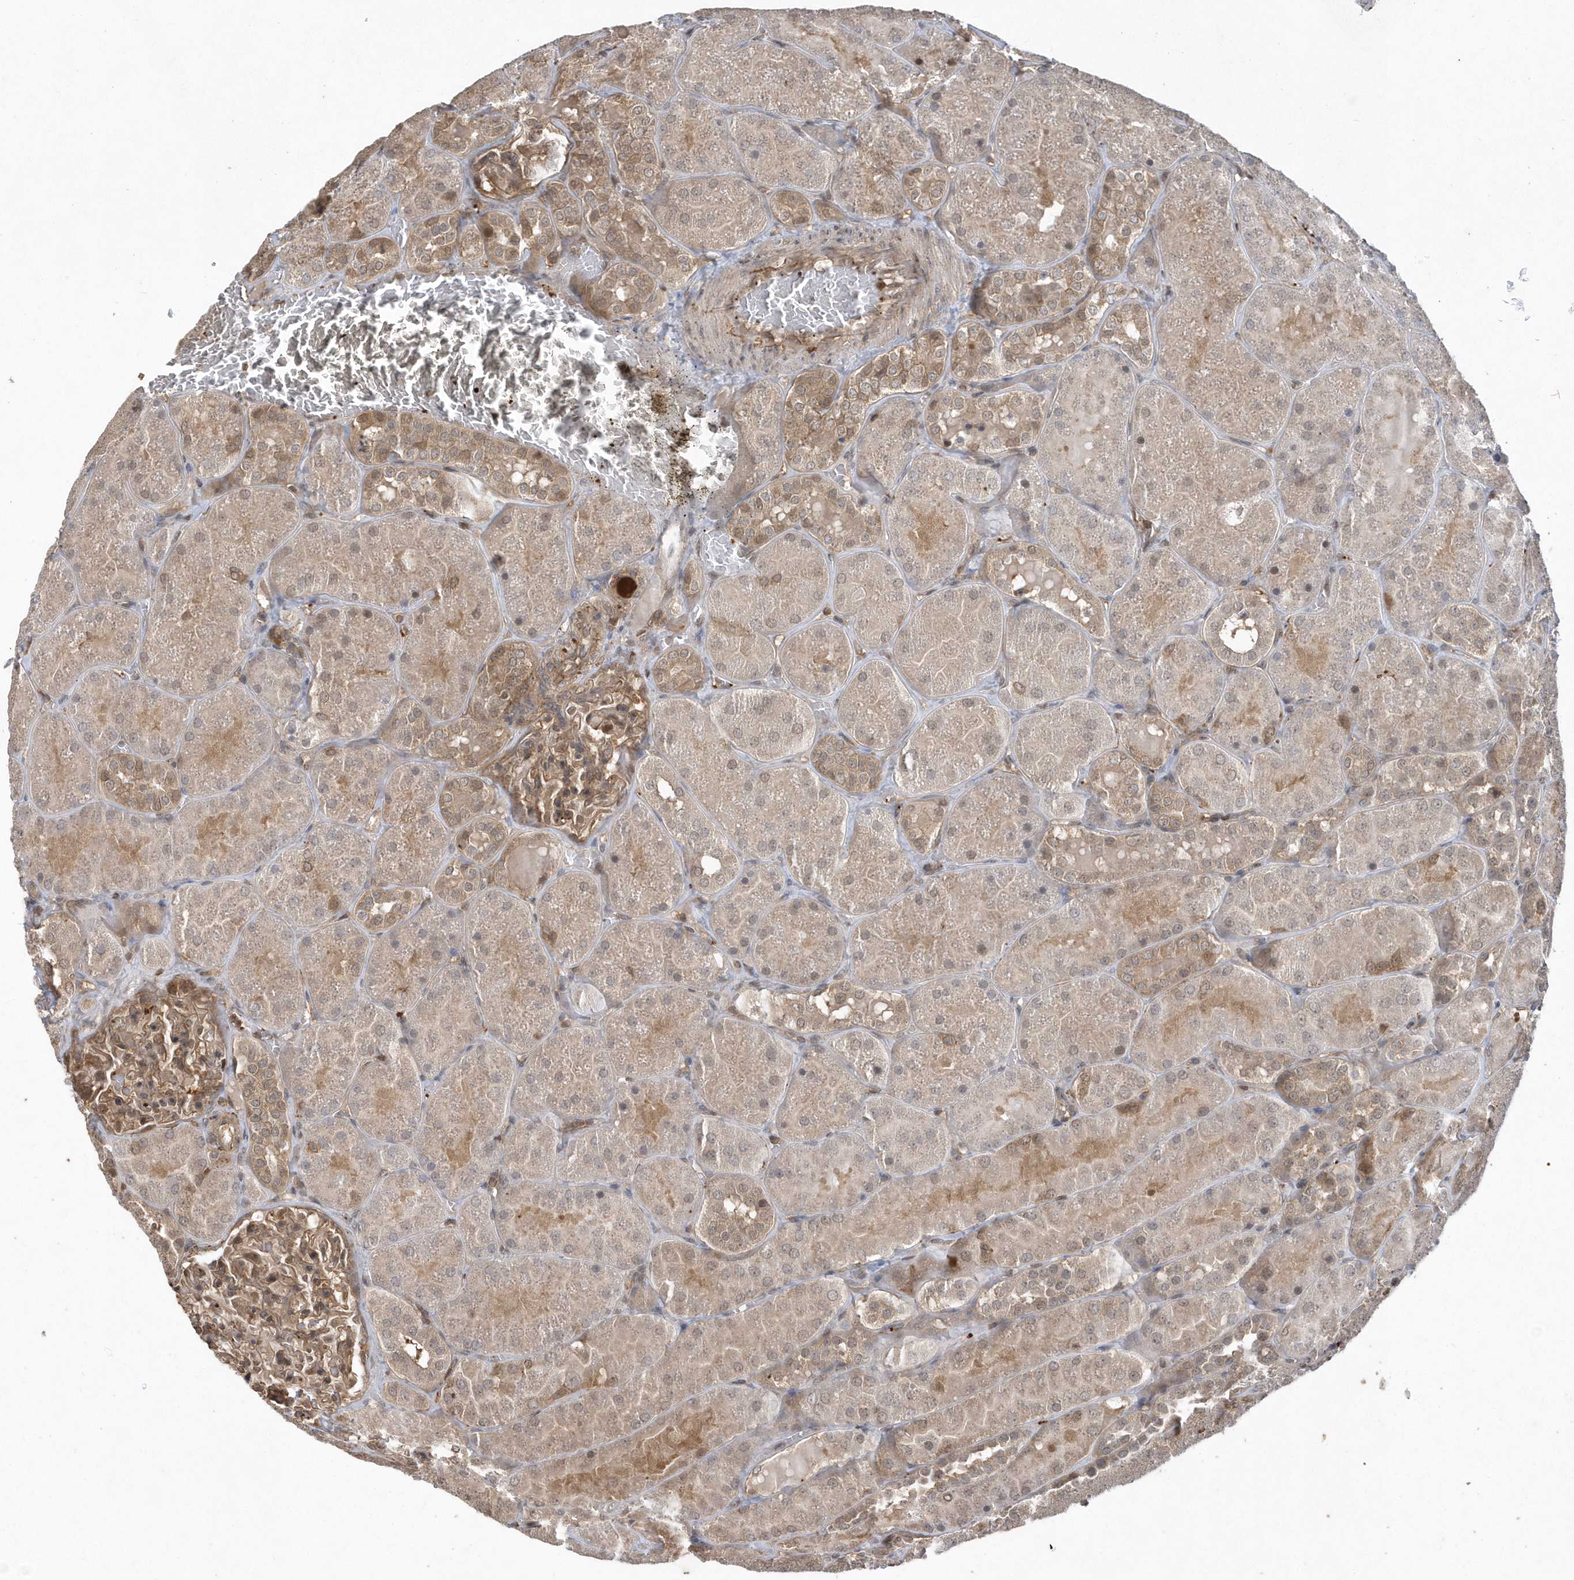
{"staining": {"intensity": "moderate", "quantity": ">75%", "location": "cytoplasmic/membranous"}, "tissue": "kidney", "cell_type": "Cells in glomeruli", "image_type": "normal", "snomed": [{"axis": "morphology", "description": "Normal tissue, NOS"}, {"axis": "topography", "description": "Kidney"}], "caption": "A medium amount of moderate cytoplasmic/membranous expression is identified in approximately >75% of cells in glomeruli in unremarkable kidney.", "gene": "ACYP1", "patient": {"sex": "male", "age": 28}}